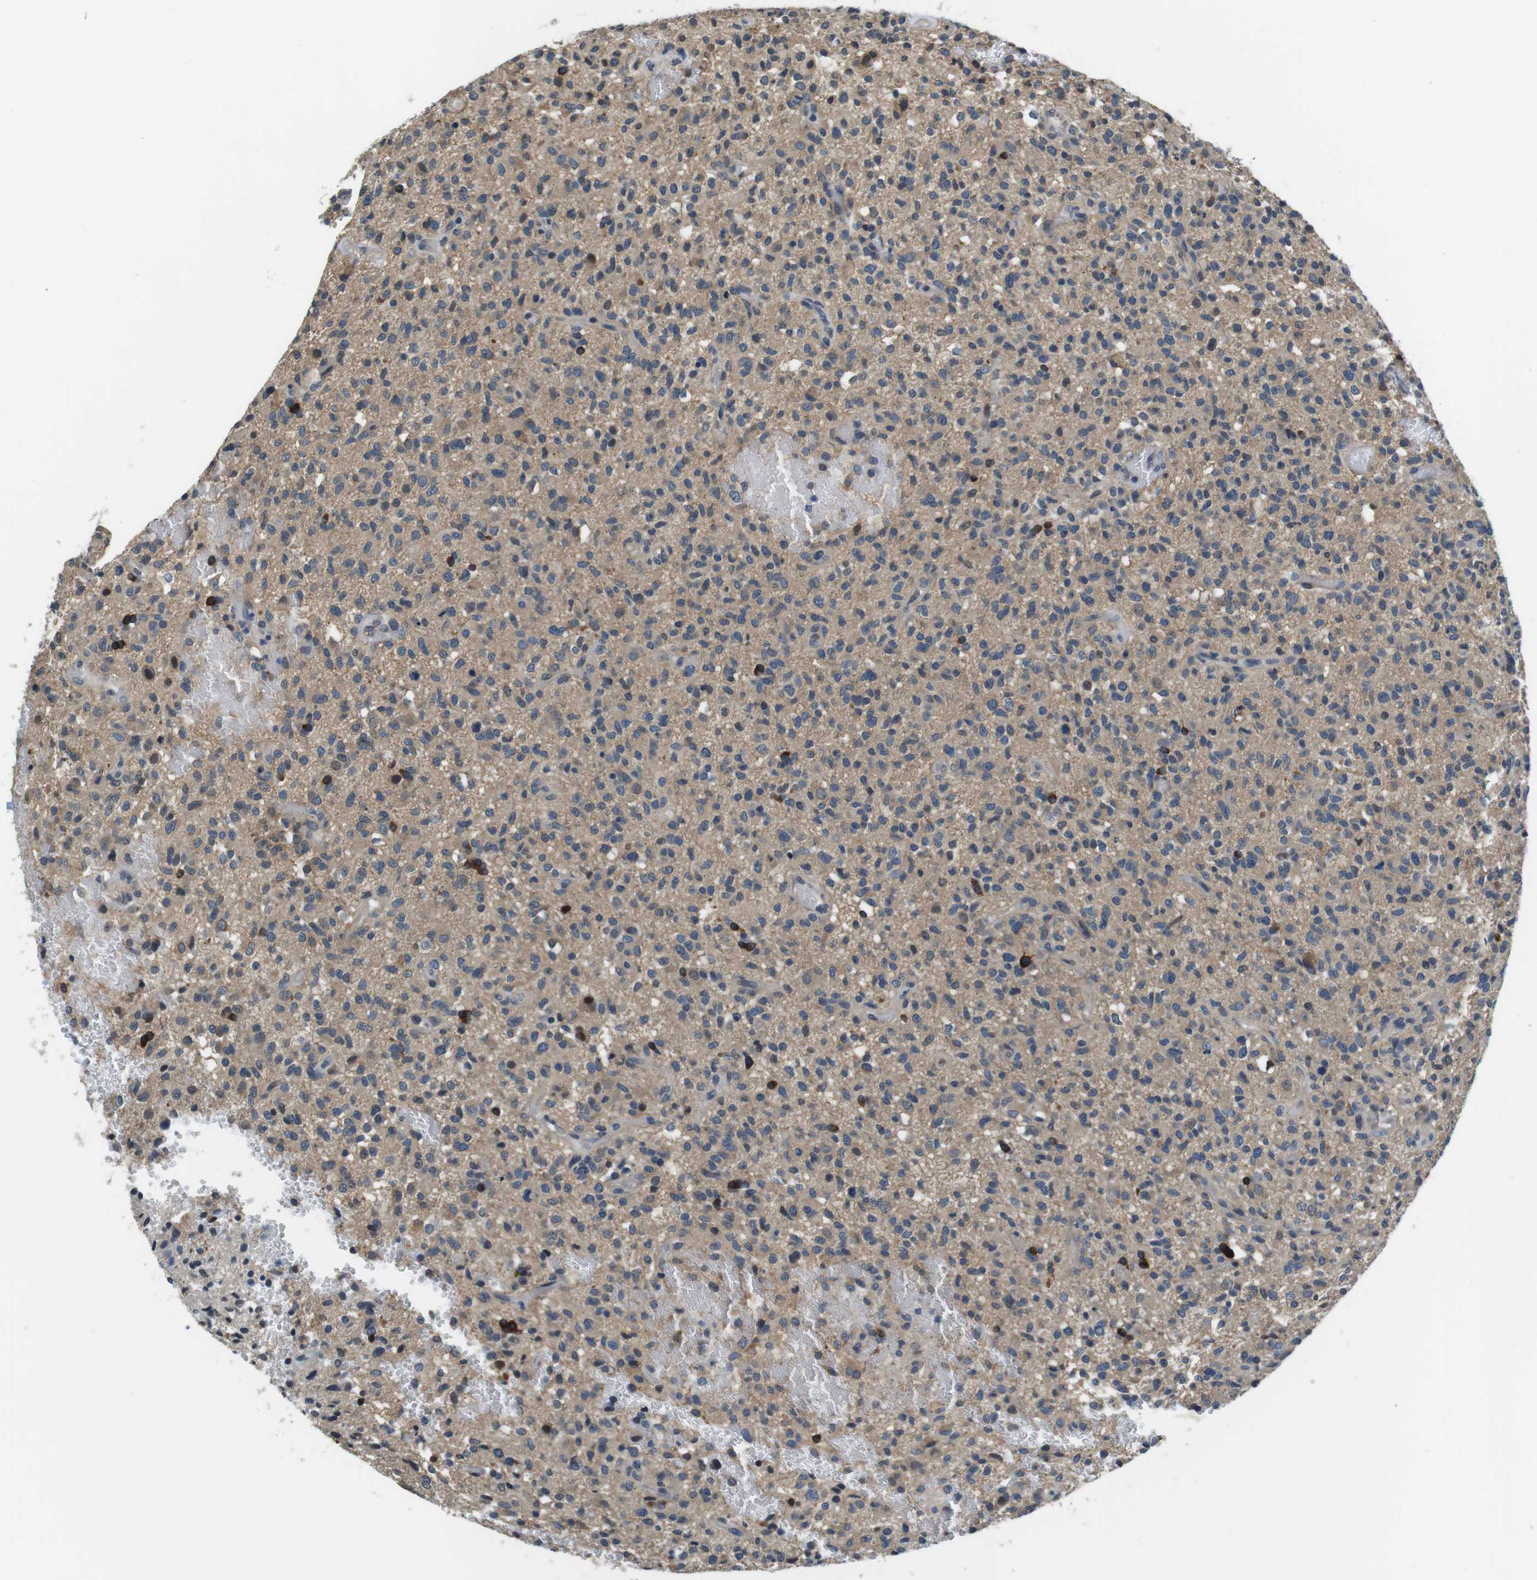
{"staining": {"intensity": "strong", "quantity": "<25%", "location": "cytoplasmic/membranous"}, "tissue": "glioma", "cell_type": "Tumor cells", "image_type": "cancer", "snomed": [{"axis": "morphology", "description": "Glioma, malignant, High grade"}, {"axis": "topography", "description": "Brain"}], "caption": "This photomicrograph demonstrates immunohistochemistry staining of human glioma, with medium strong cytoplasmic/membranous staining in about <25% of tumor cells.", "gene": "CD163L1", "patient": {"sex": "male", "age": 71}}